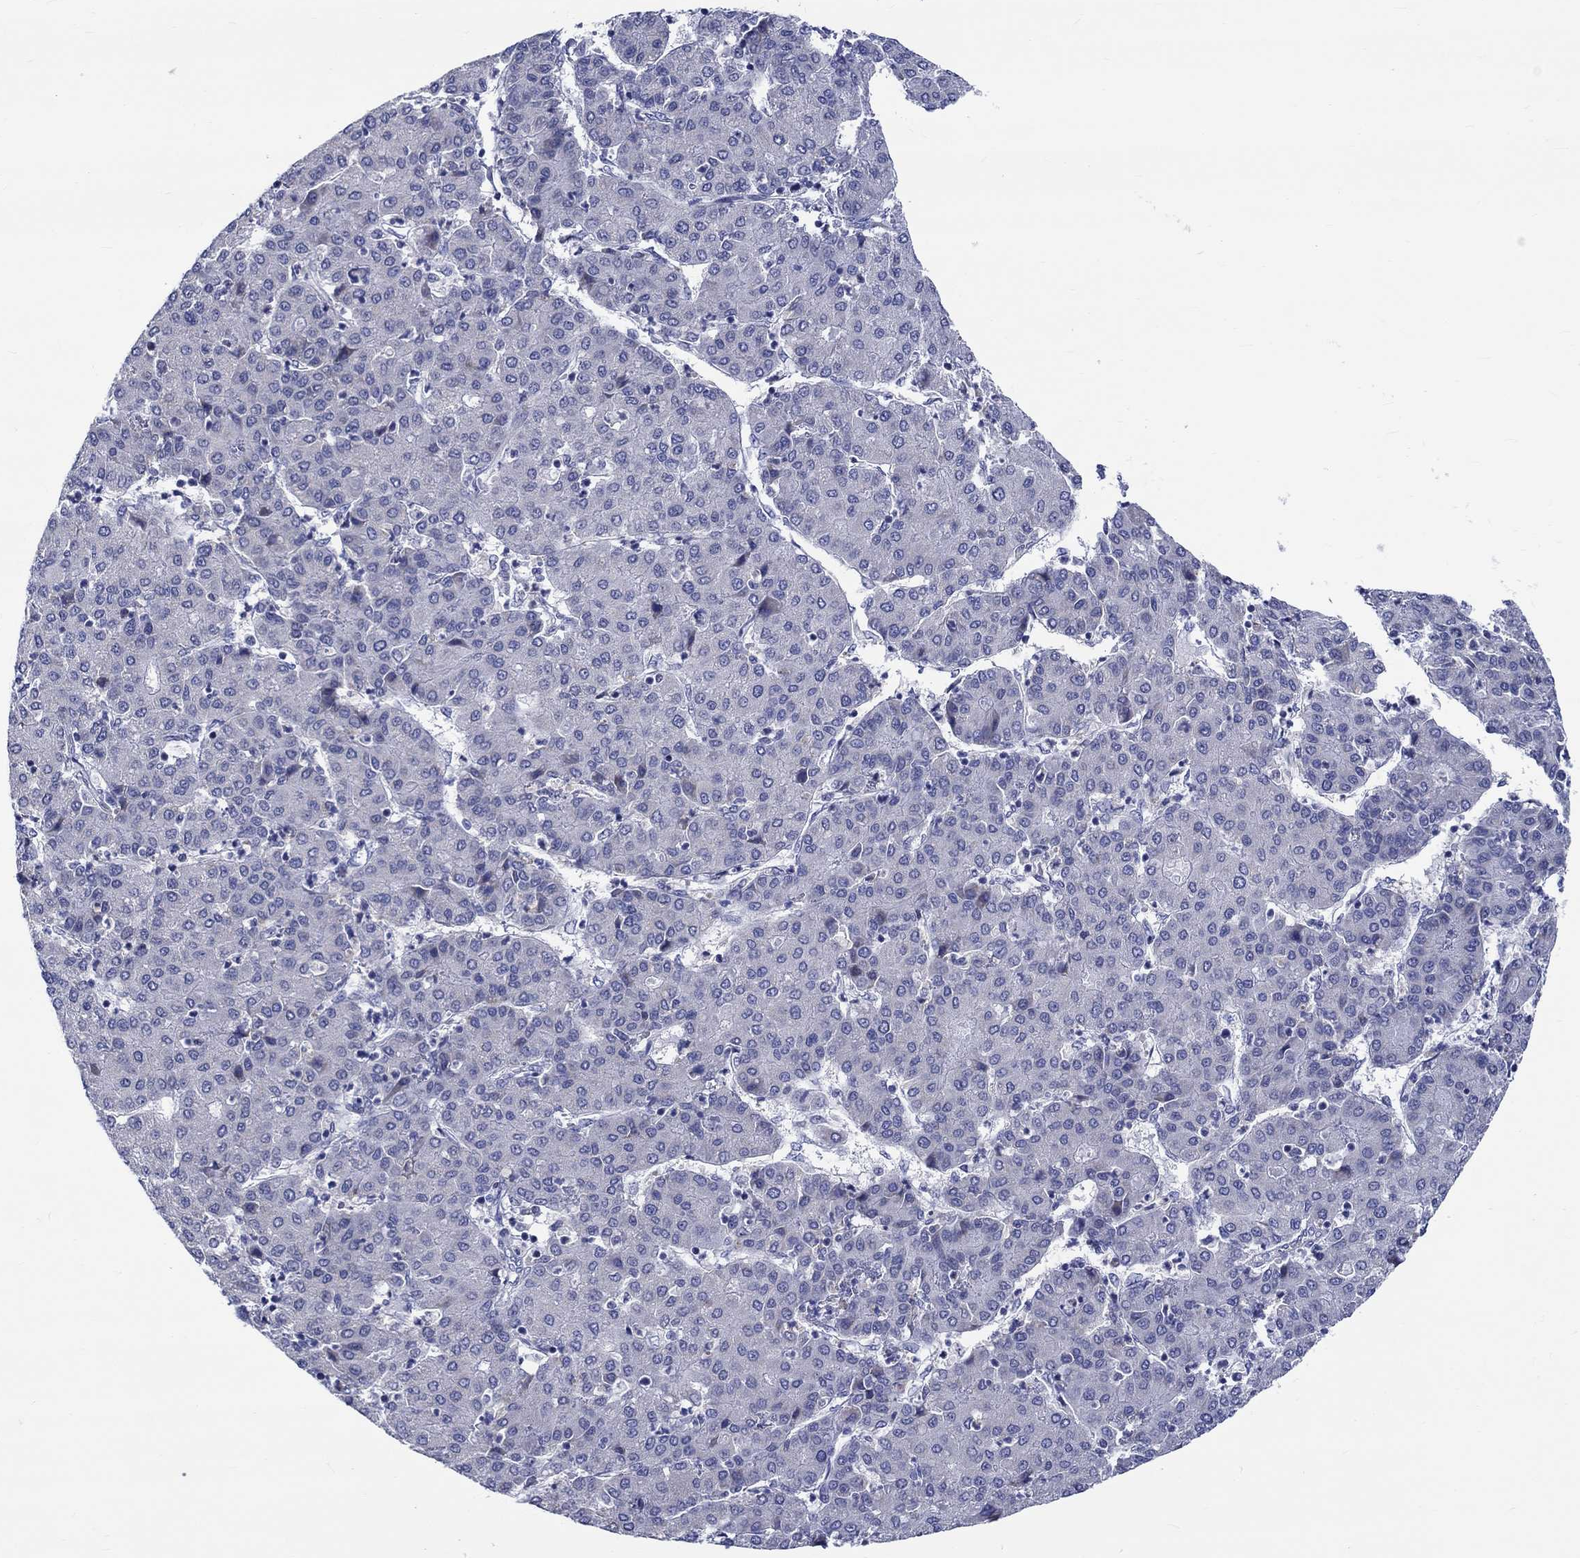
{"staining": {"intensity": "negative", "quantity": "none", "location": "none"}, "tissue": "liver cancer", "cell_type": "Tumor cells", "image_type": "cancer", "snomed": [{"axis": "morphology", "description": "Carcinoma, Hepatocellular, NOS"}, {"axis": "topography", "description": "Liver"}], "caption": "Immunohistochemical staining of human liver cancer reveals no significant staining in tumor cells.", "gene": "ST6GALNAC1", "patient": {"sex": "male", "age": 65}}